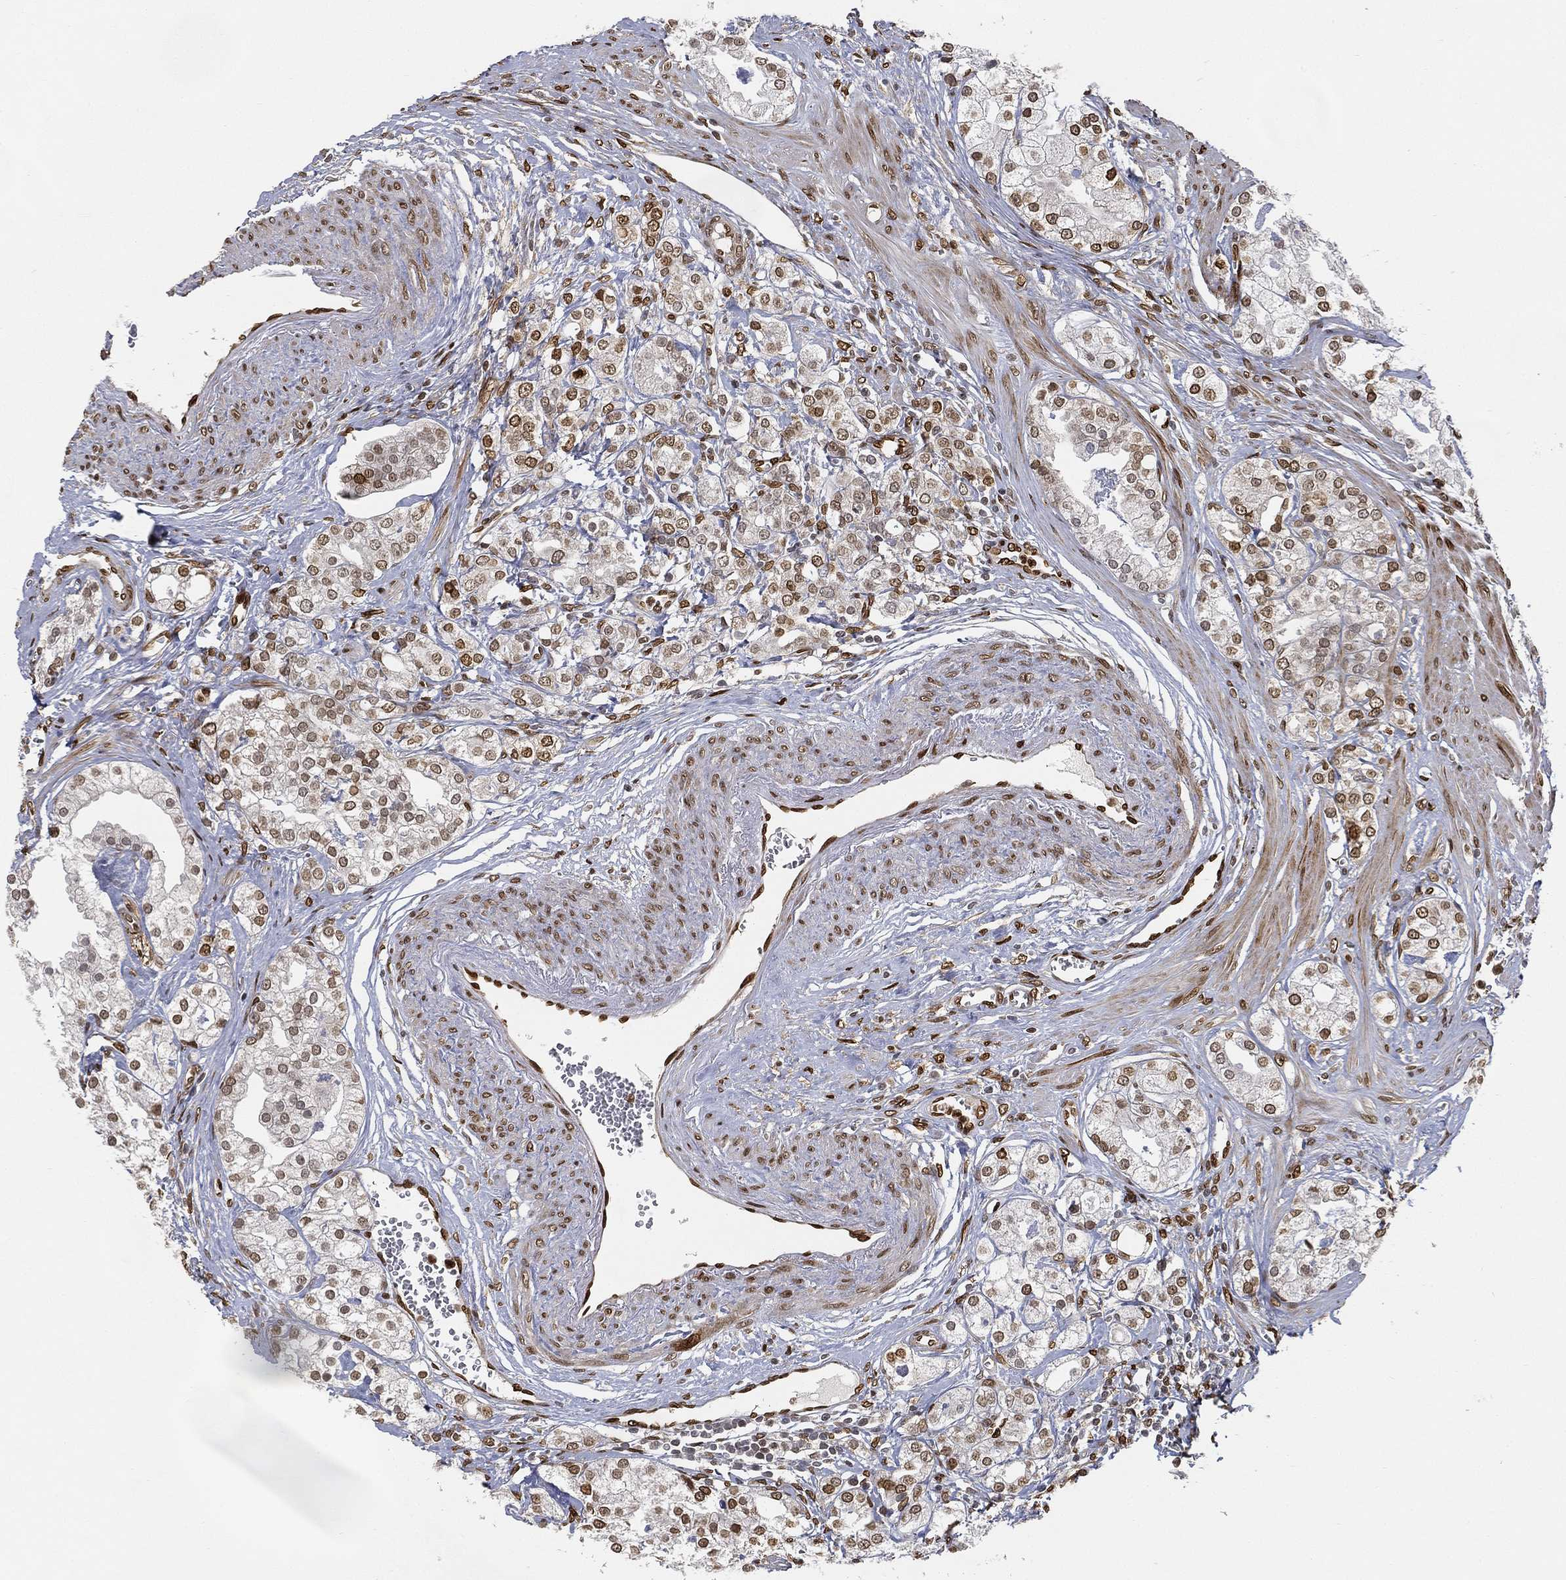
{"staining": {"intensity": "moderate", "quantity": "25%-75%", "location": "nuclear"}, "tissue": "prostate cancer", "cell_type": "Tumor cells", "image_type": "cancer", "snomed": [{"axis": "morphology", "description": "Adenocarcinoma, NOS"}, {"axis": "topography", "description": "Prostate and seminal vesicle, NOS"}, {"axis": "topography", "description": "Prostate"}], "caption": "Immunohistochemistry (IHC) photomicrograph of neoplastic tissue: human adenocarcinoma (prostate) stained using immunohistochemistry (IHC) displays medium levels of moderate protein expression localized specifically in the nuclear of tumor cells, appearing as a nuclear brown color.", "gene": "LMNB1", "patient": {"sex": "male", "age": 62}}